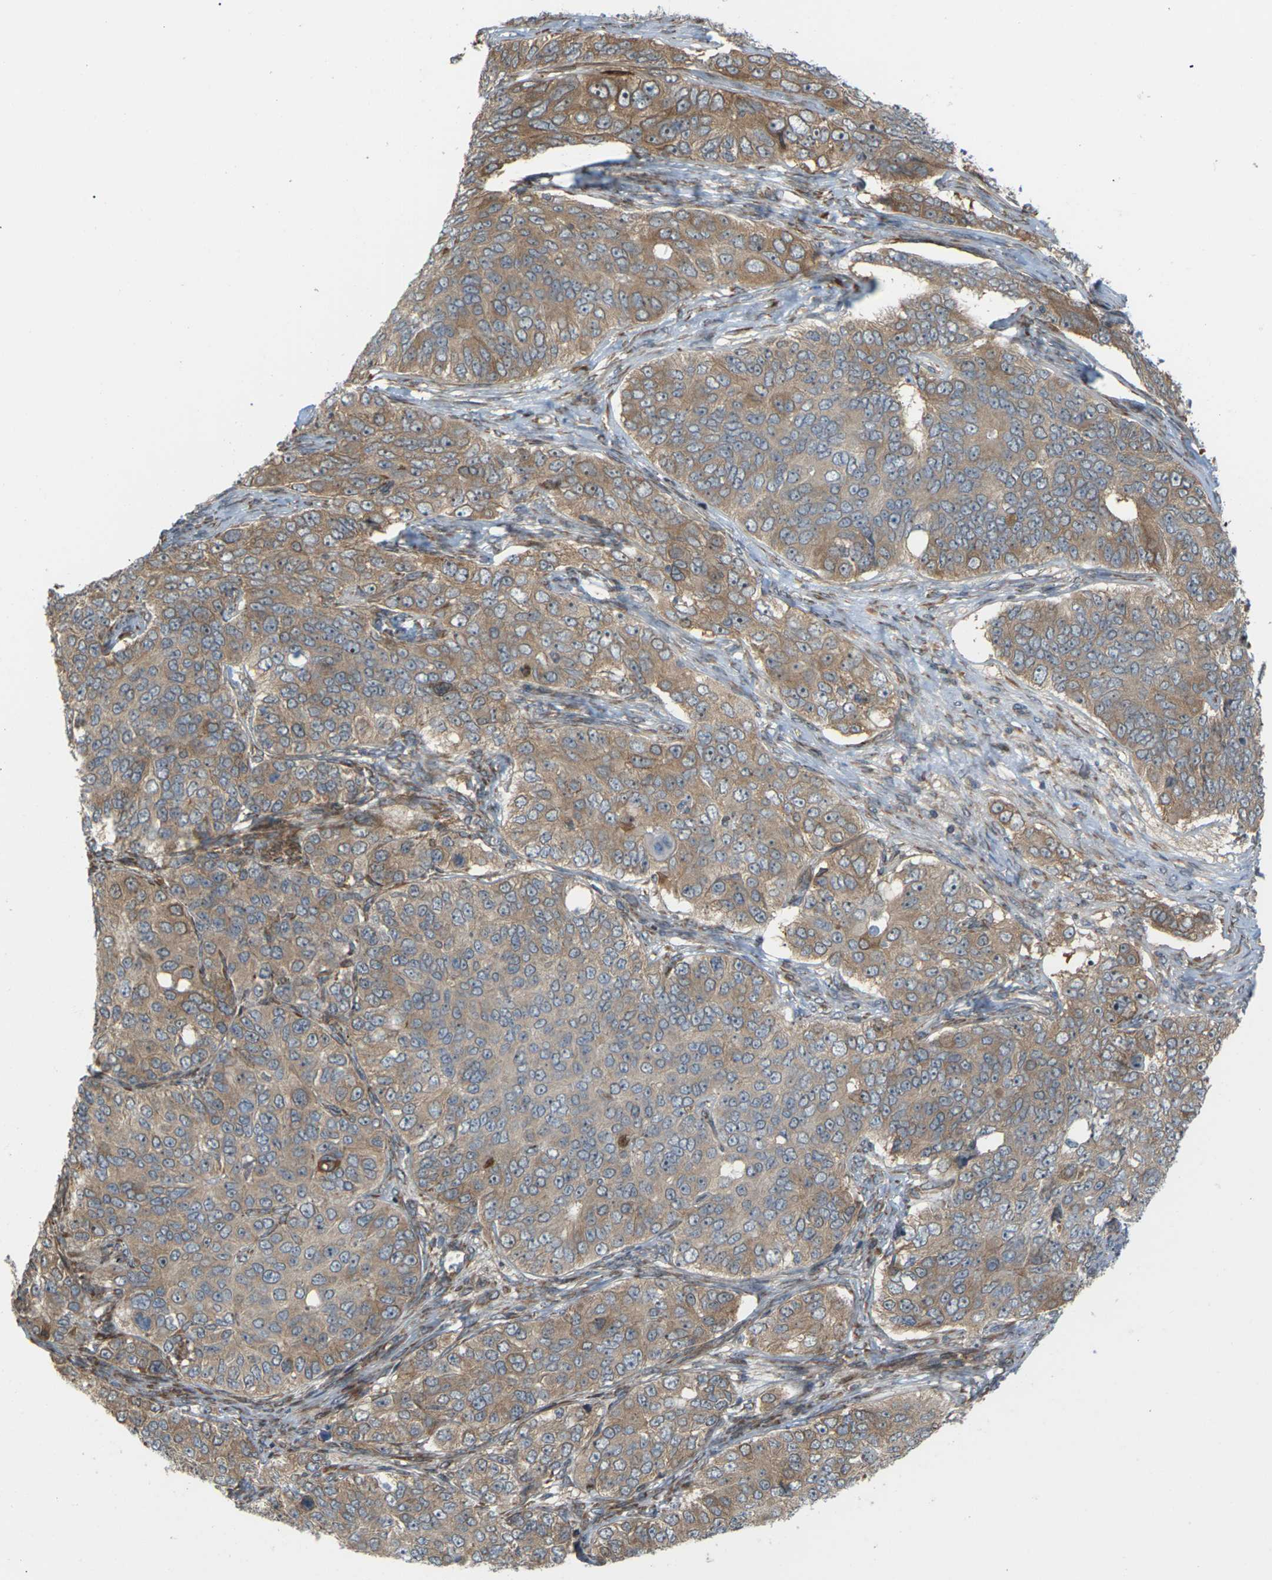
{"staining": {"intensity": "moderate", "quantity": ">75%", "location": "cytoplasmic/membranous"}, "tissue": "ovarian cancer", "cell_type": "Tumor cells", "image_type": "cancer", "snomed": [{"axis": "morphology", "description": "Carcinoma, endometroid"}, {"axis": "topography", "description": "Ovary"}], "caption": "Immunohistochemistry (DAB (3,3'-diaminobenzidine)) staining of ovarian cancer (endometroid carcinoma) displays moderate cytoplasmic/membranous protein staining in approximately >75% of tumor cells. Immunohistochemistry stains the protein of interest in brown and the nuclei are stained blue.", "gene": "ROBO1", "patient": {"sex": "female", "age": 51}}